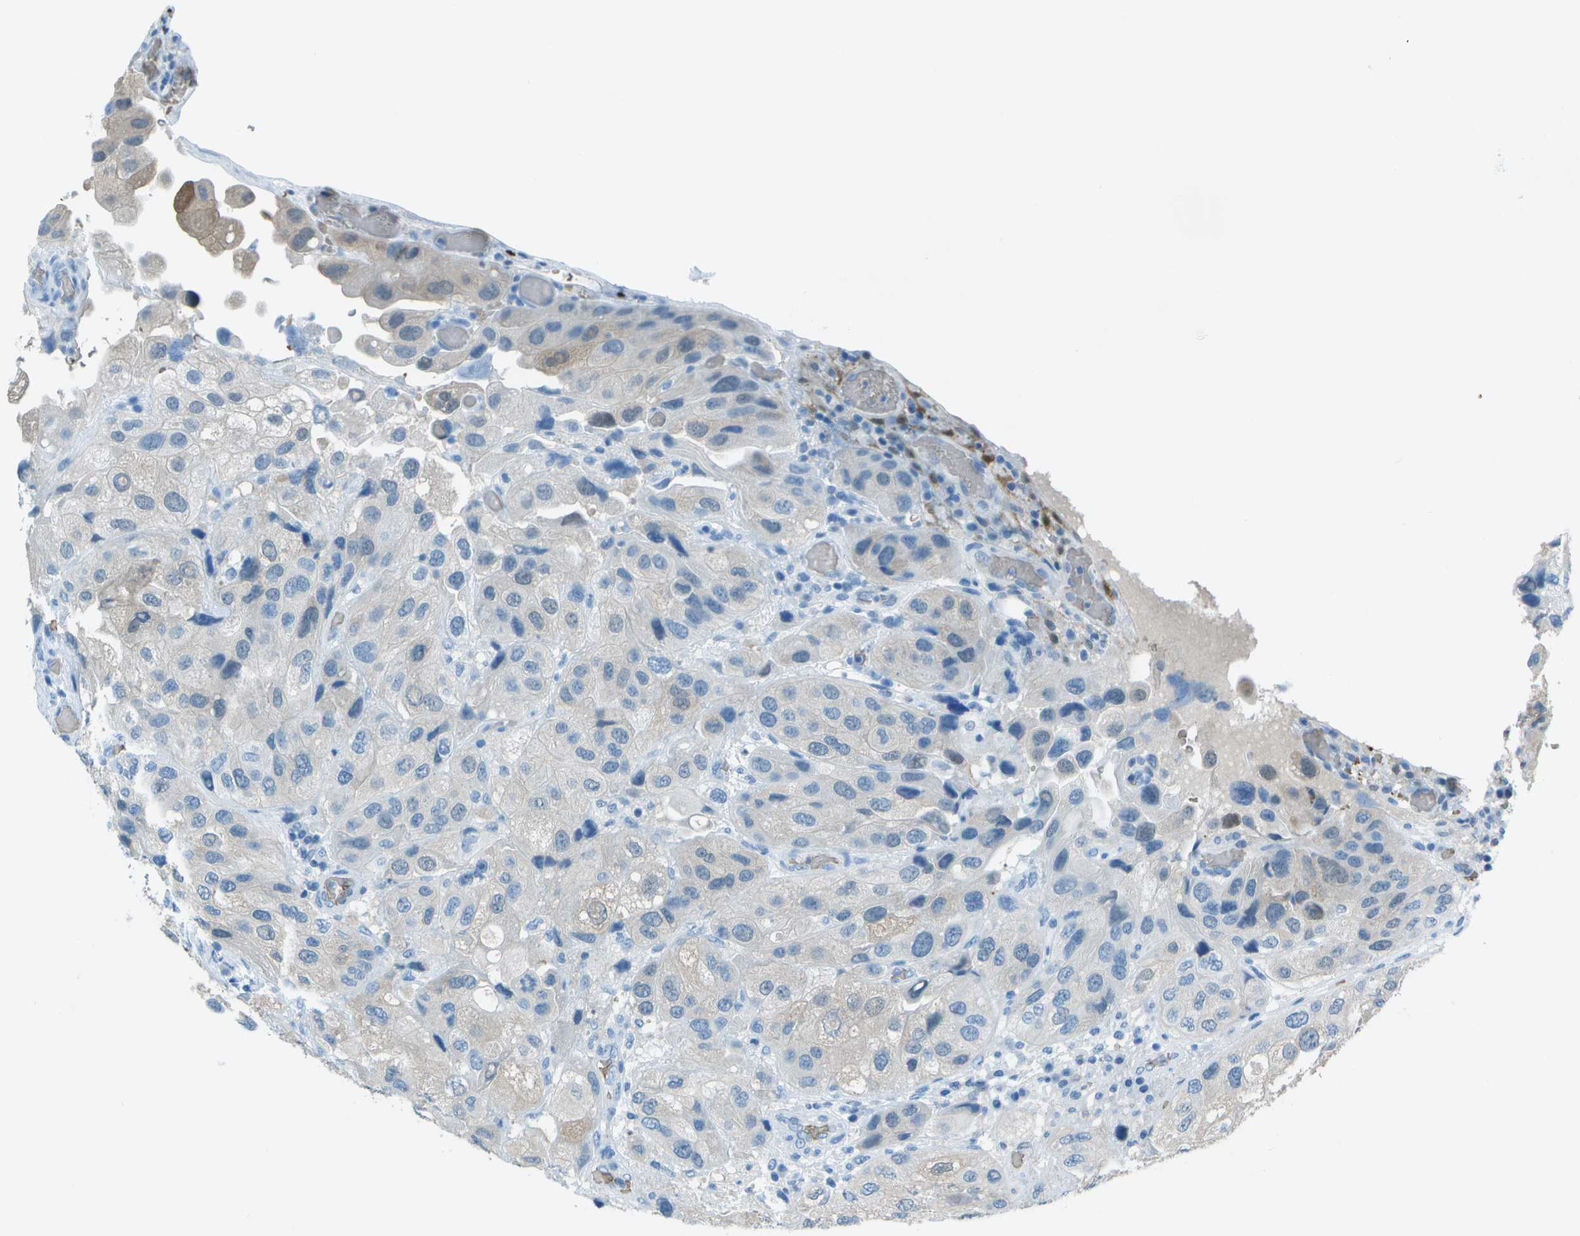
{"staining": {"intensity": "weak", "quantity": "<25%", "location": "cytoplasmic/membranous"}, "tissue": "urothelial cancer", "cell_type": "Tumor cells", "image_type": "cancer", "snomed": [{"axis": "morphology", "description": "Urothelial carcinoma, High grade"}, {"axis": "topography", "description": "Urinary bladder"}], "caption": "The photomicrograph exhibits no staining of tumor cells in urothelial carcinoma (high-grade).", "gene": "ASL", "patient": {"sex": "female", "age": 64}}